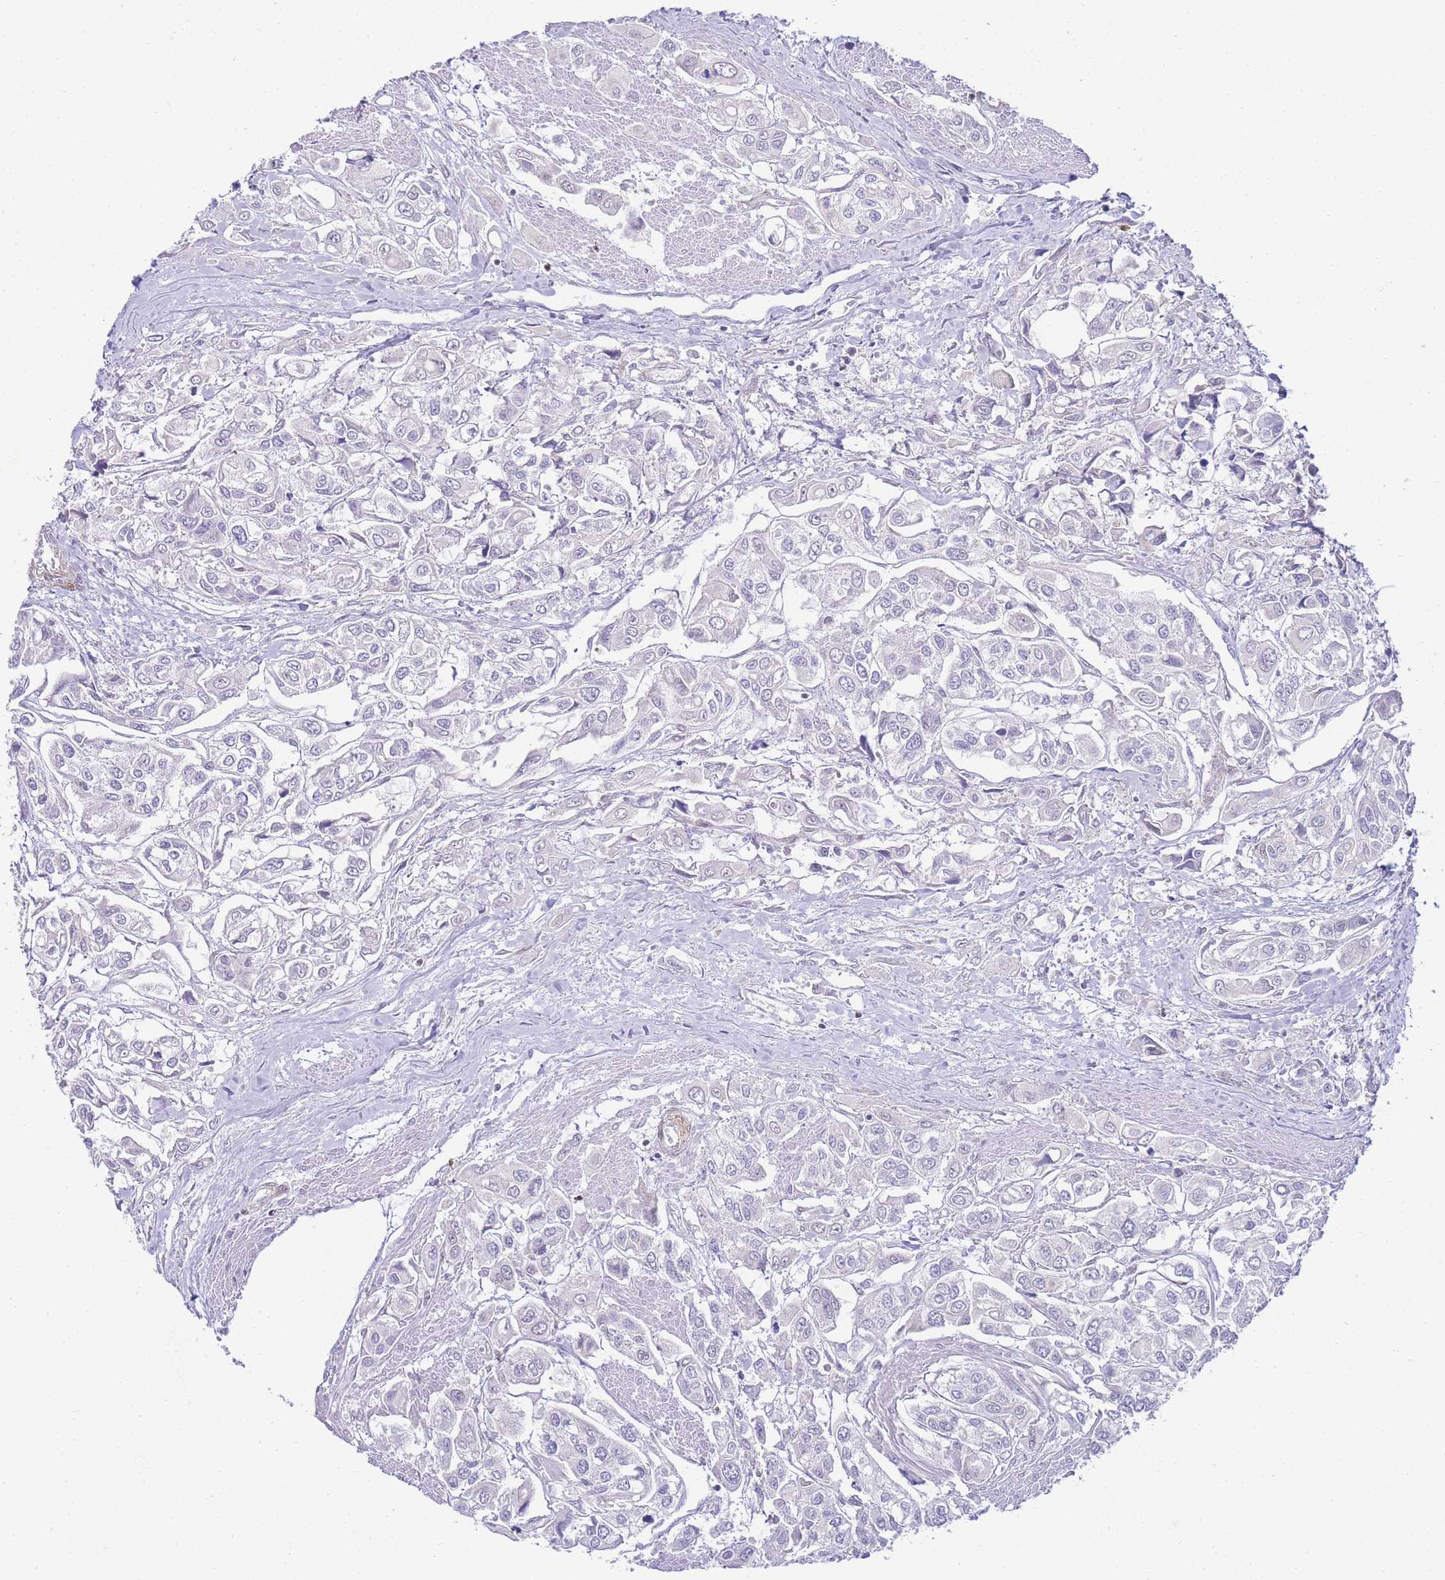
{"staining": {"intensity": "negative", "quantity": "none", "location": "none"}, "tissue": "urothelial cancer", "cell_type": "Tumor cells", "image_type": "cancer", "snomed": [{"axis": "morphology", "description": "Urothelial carcinoma, High grade"}, {"axis": "topography", "description": "Urinary bladder"}], "caption": "A micrograph of high-grade urothelial carcinoma stained for a protein displays no brown staining in tumor cells.", "gene": "FBN3", "patient": {"sex": "male", "age": 67}}